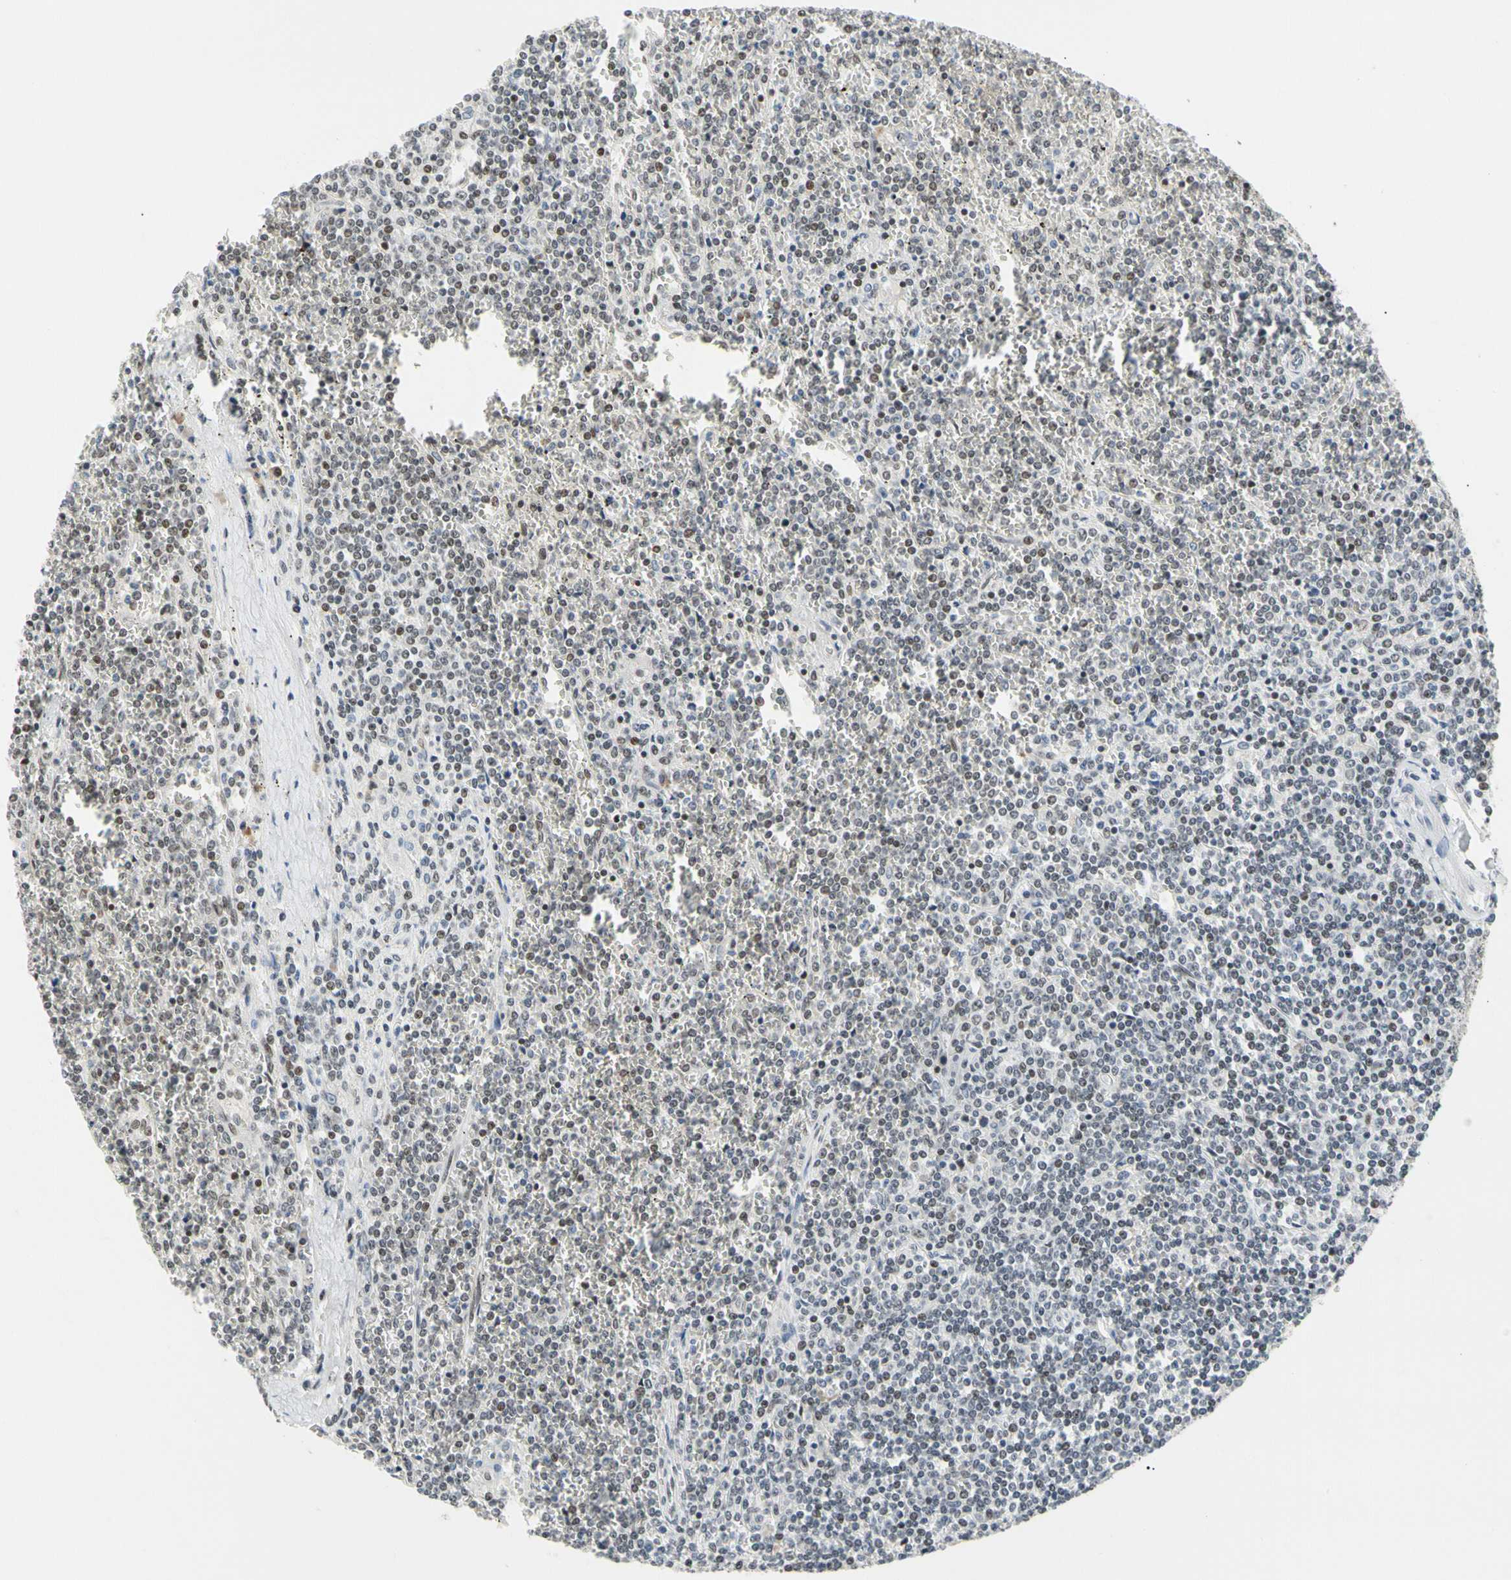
{"staining": {"intensity": "weak", "quantity": "25%-75%", "location": "nuclear"}, "tissue": "lymphoma", "cell_type": "Tumor cells", "image_type": "cancer", "snomed": [{"axis": "morphology", "description": "Malignant lymphoma, non-Hodgkin's type, Low grade"}, {"axis": "topography", "description": "Spleen"}], "caption": "High-power microscopy captured an immunohistochemistry photomicrograph of lymphoma, revealing weak nuclear expression in about 25%-75% of tumor cells.", "gene": "ZSCAN16", "patient": {"sex": "female", "age": 19}}